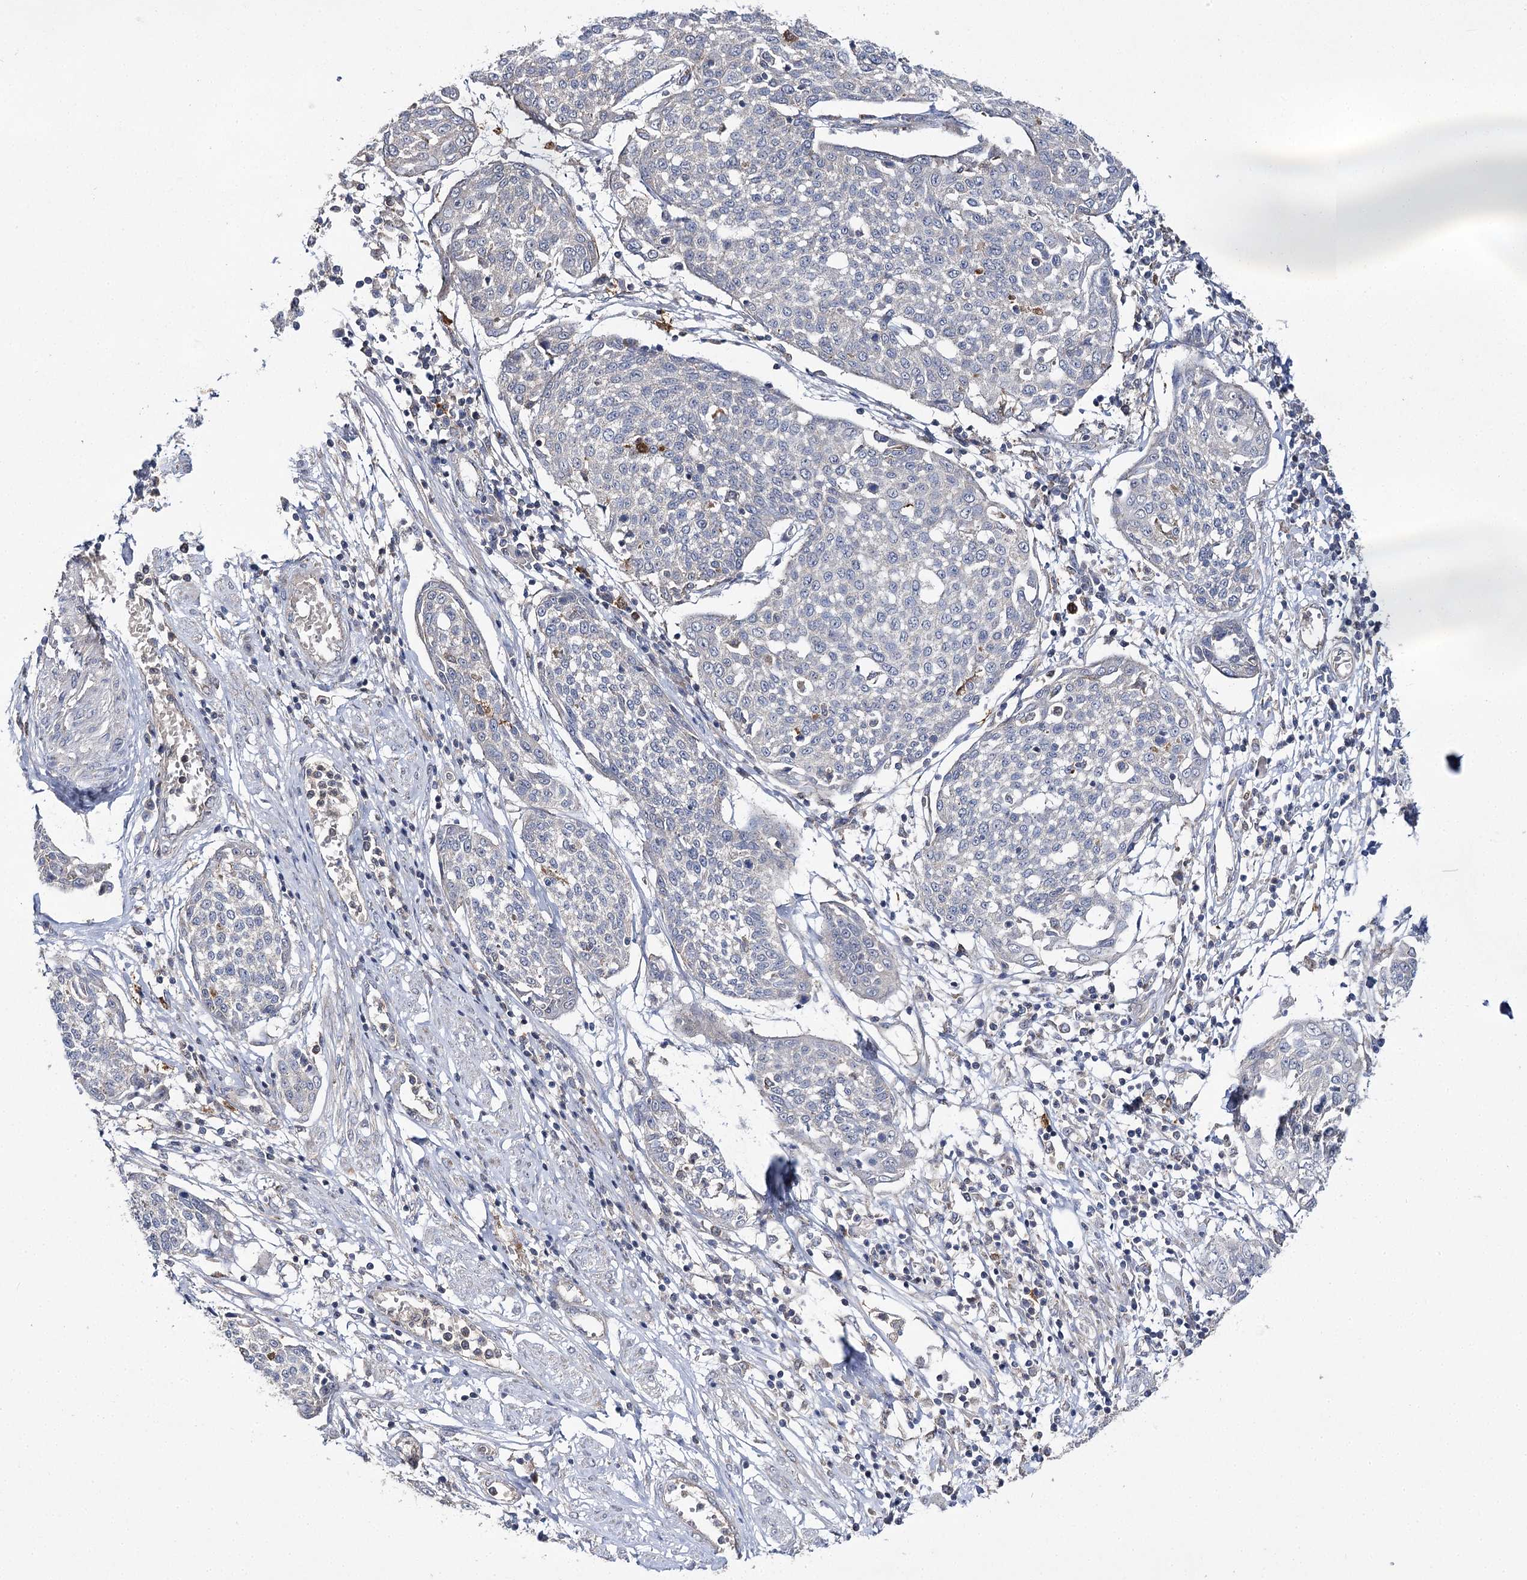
{"staining": {"intensity": "negative", "quantity": "none", "location": "none"}, "tissue": "cervical cancer", "cell_type": "Tumor cells", "image_type": "cancer", "snomed": [{"axis": "morphology", "description": "Squamous cell carcinoma, NOS"}, {"axis": "topography", "description": "Cervix"}], "caption": "This is an immunohistochemistry photomicrograph of cervical cancer. There is no expression in tumor cells.", "gene": "AURKC", "patient": {"sex": "female", "age": 34}}